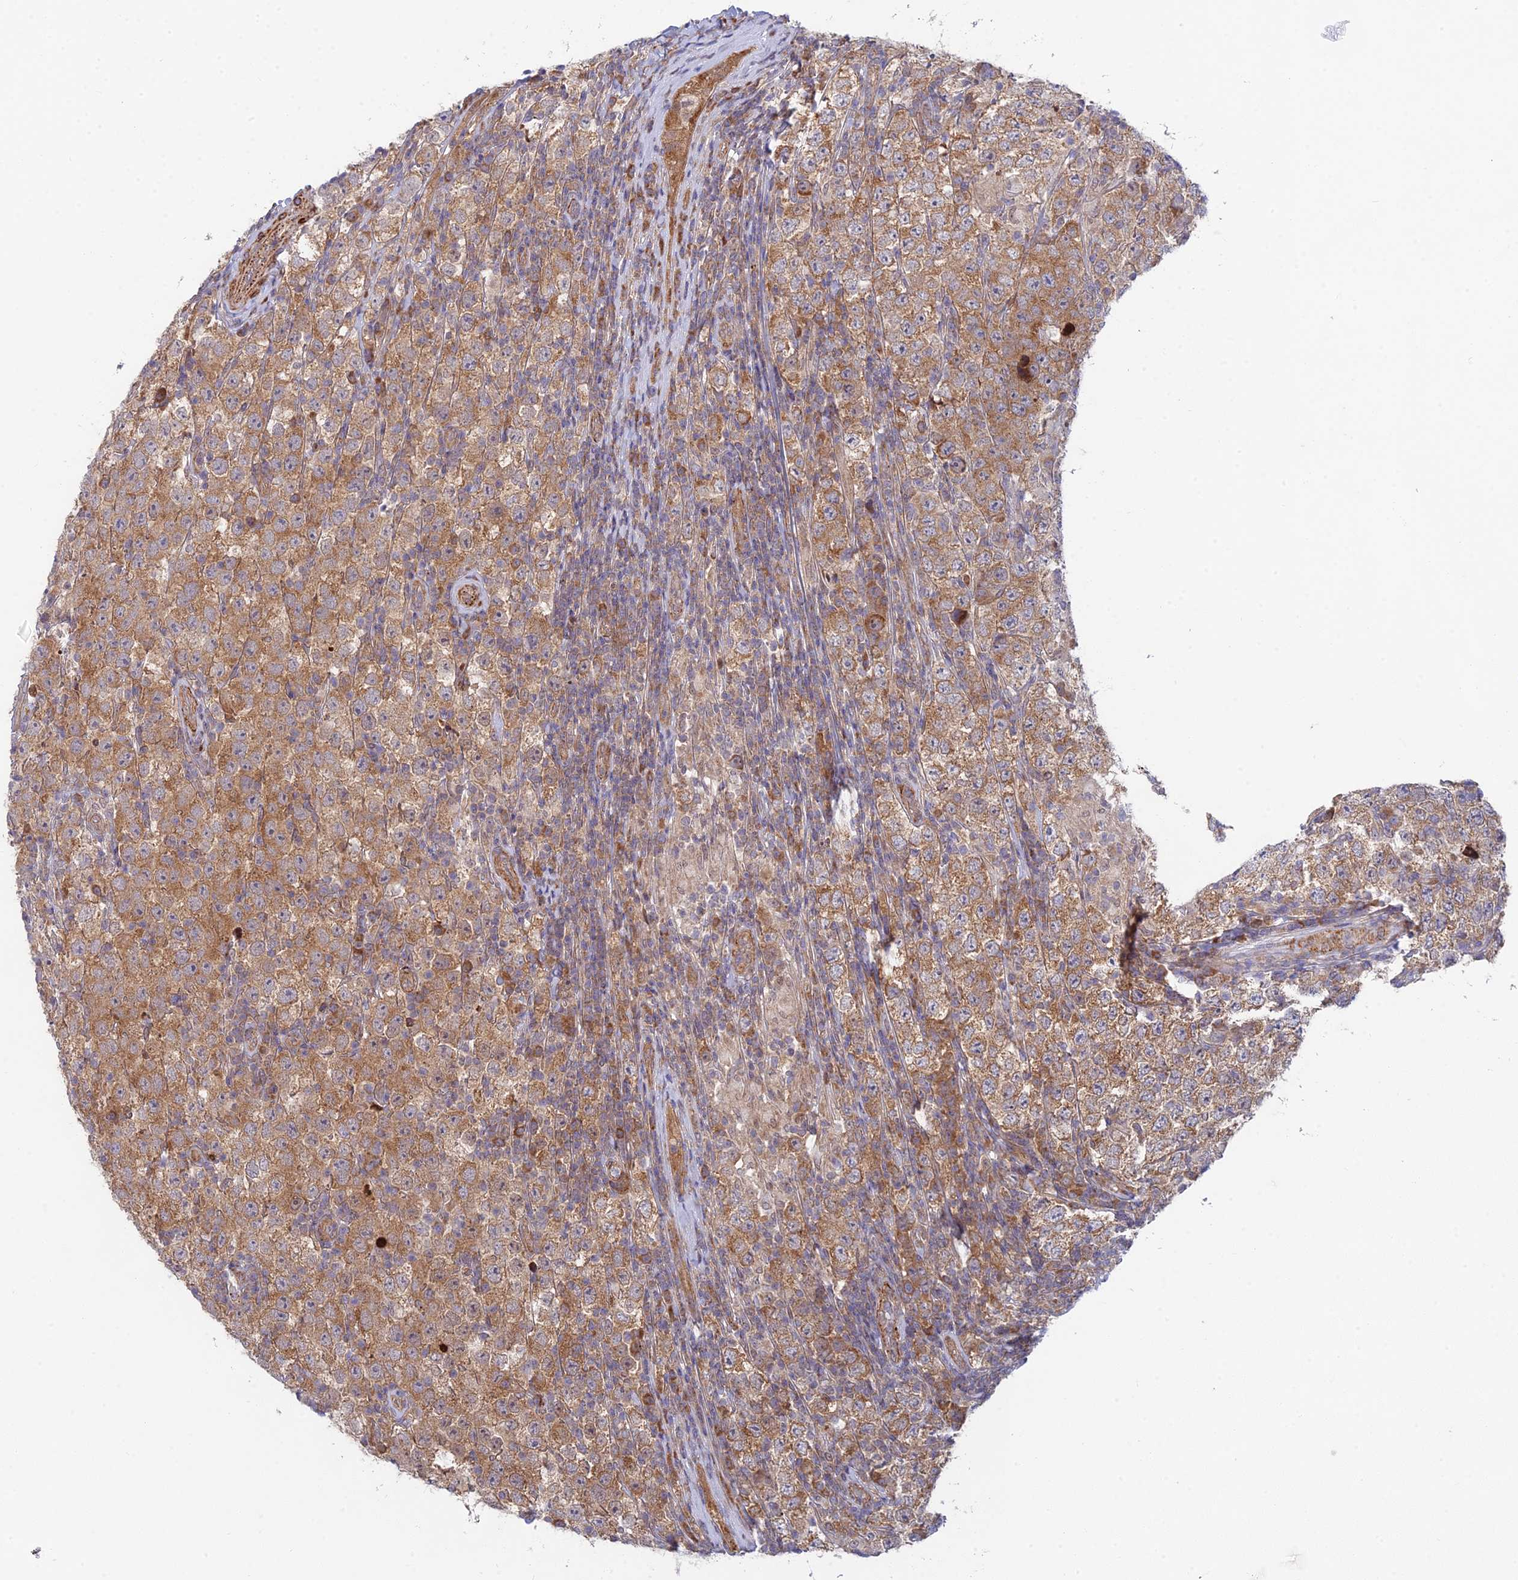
{"staining": {"intensity": "moderate", "quantity": ">75%", "location": "cytoplasmic/membranous"}, "tissue": "testis cancer", "cell_type": "Tumor cells", "image_type": "cancer", "snomed": [{"axis": "morphology", "description": "Normal tissue, NOS"}, {"axis": "morphology", "description": "Urothelial carcinoma, High grade"}, {"axis": "morphology", "description": "Seminoma, NOS"}, {"axis": "morphology", "description": "Carcinoma, Embryonal, NOS"}, {"axis": "topography", "description": "Urinary bladder"}, {"axis": "topography", "description": "Testis"}], "caption": "Tumor cells reveal moderate cytoplasmic/membranous expression in about >75% of cells in testis embryonal carcinoma. (DAB (3,3'-diaminobenzidine) = brown stain, brightfield microscopy at high magnification).", "gene": "INCA1", "patient": {"sex": "male", "age": 41}}